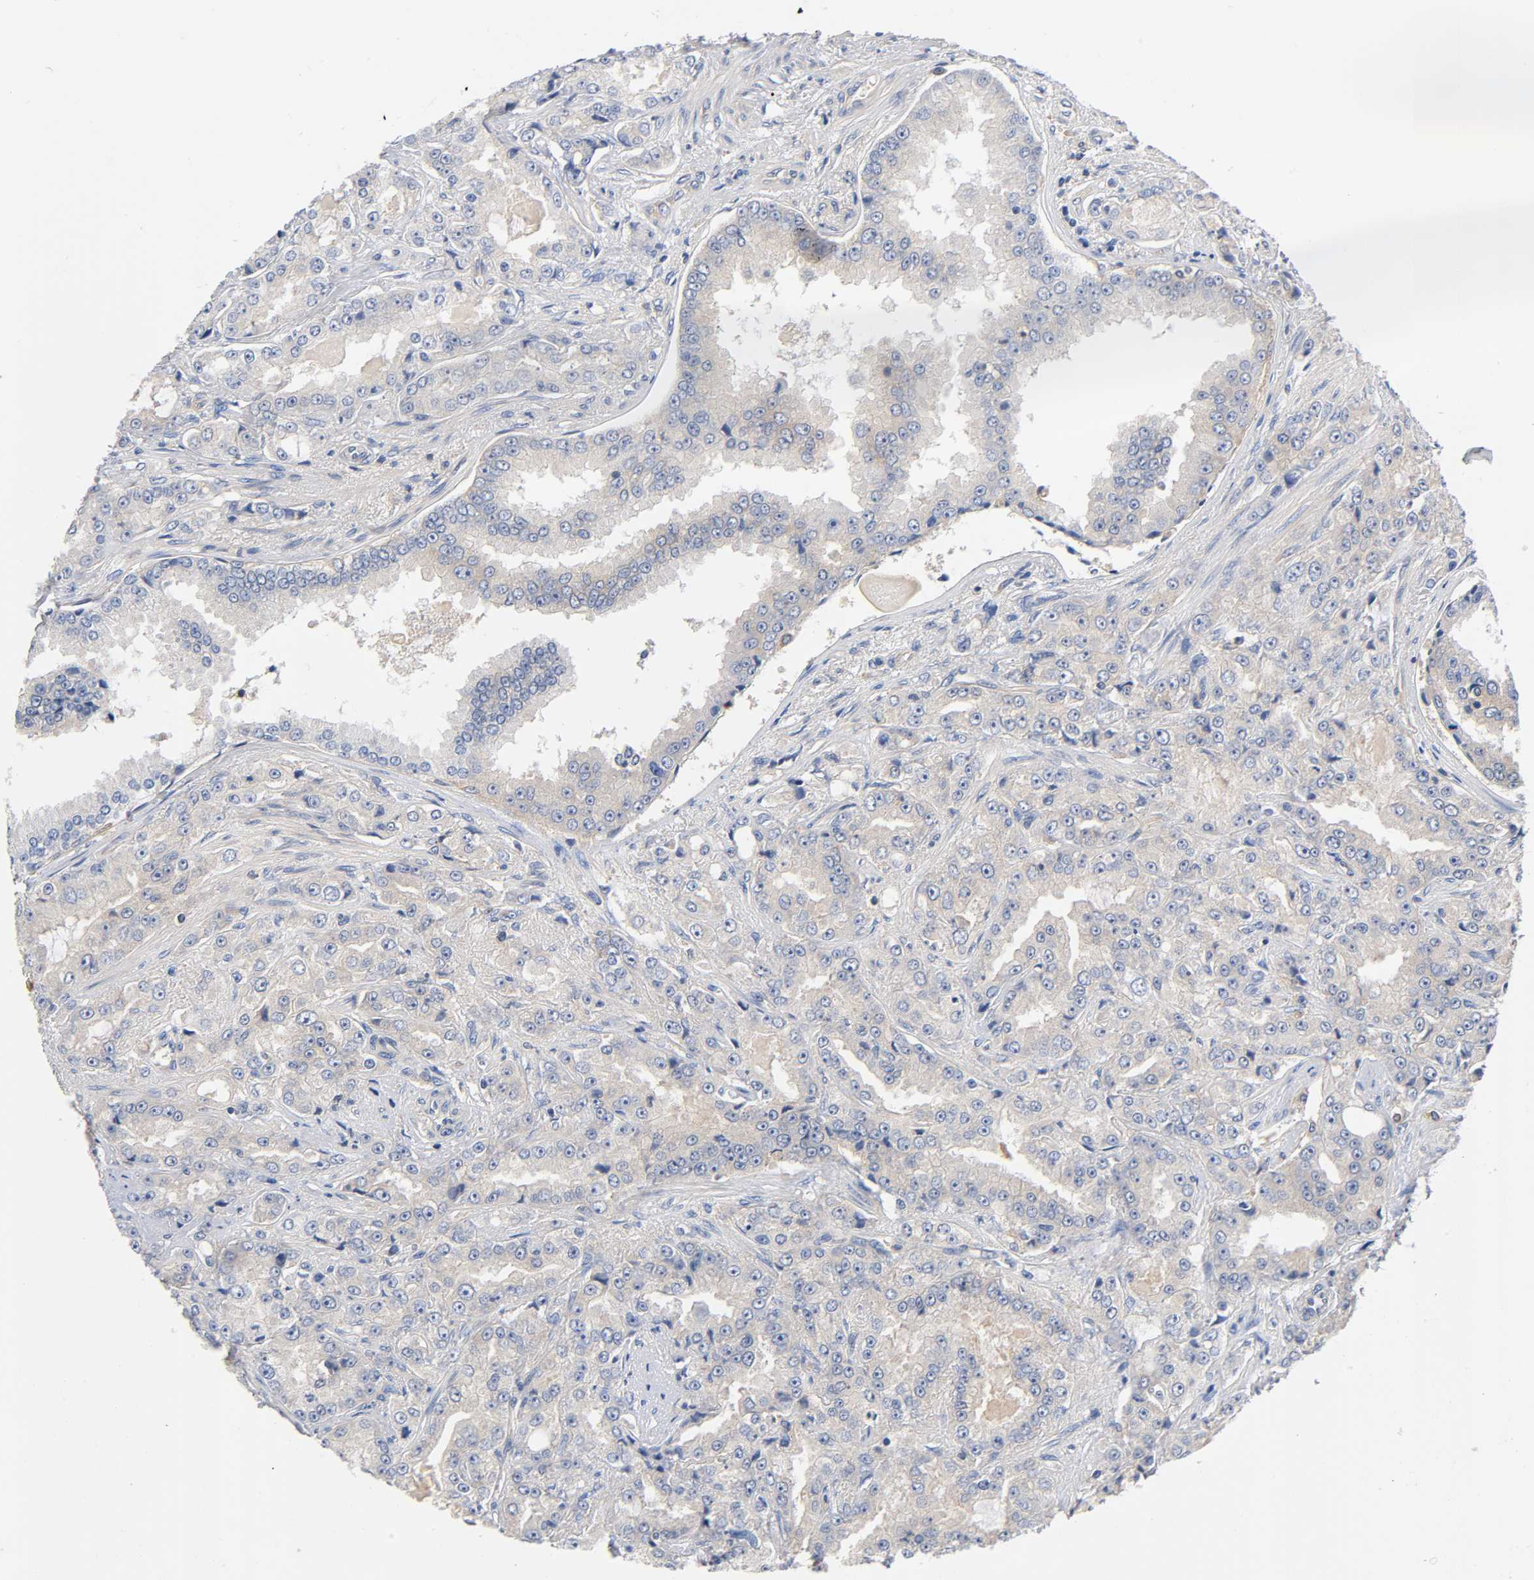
{"staining": {"intensity": "moderate", "quantity": ">75%", "location": "cytoplasmic/membranous"}, "tissue": "prostate cancer", "cell_type": "Tumor cells", "image_type": "cancer", "snomed": [{"axis": "morphology", "description": "Adenocarcinoma, High grade"}, {"axis": "topography", "description": "Prostate"}], "caption": "Human high-grade adenocarcinoma (prostate) stained for a protein (brown) shows moderate cytoplasmic/membranous positive positivity in approximately >75% of tumor cells.", "gene": "PRKAB1", "patient": {"sex": "male", "age": 73}}